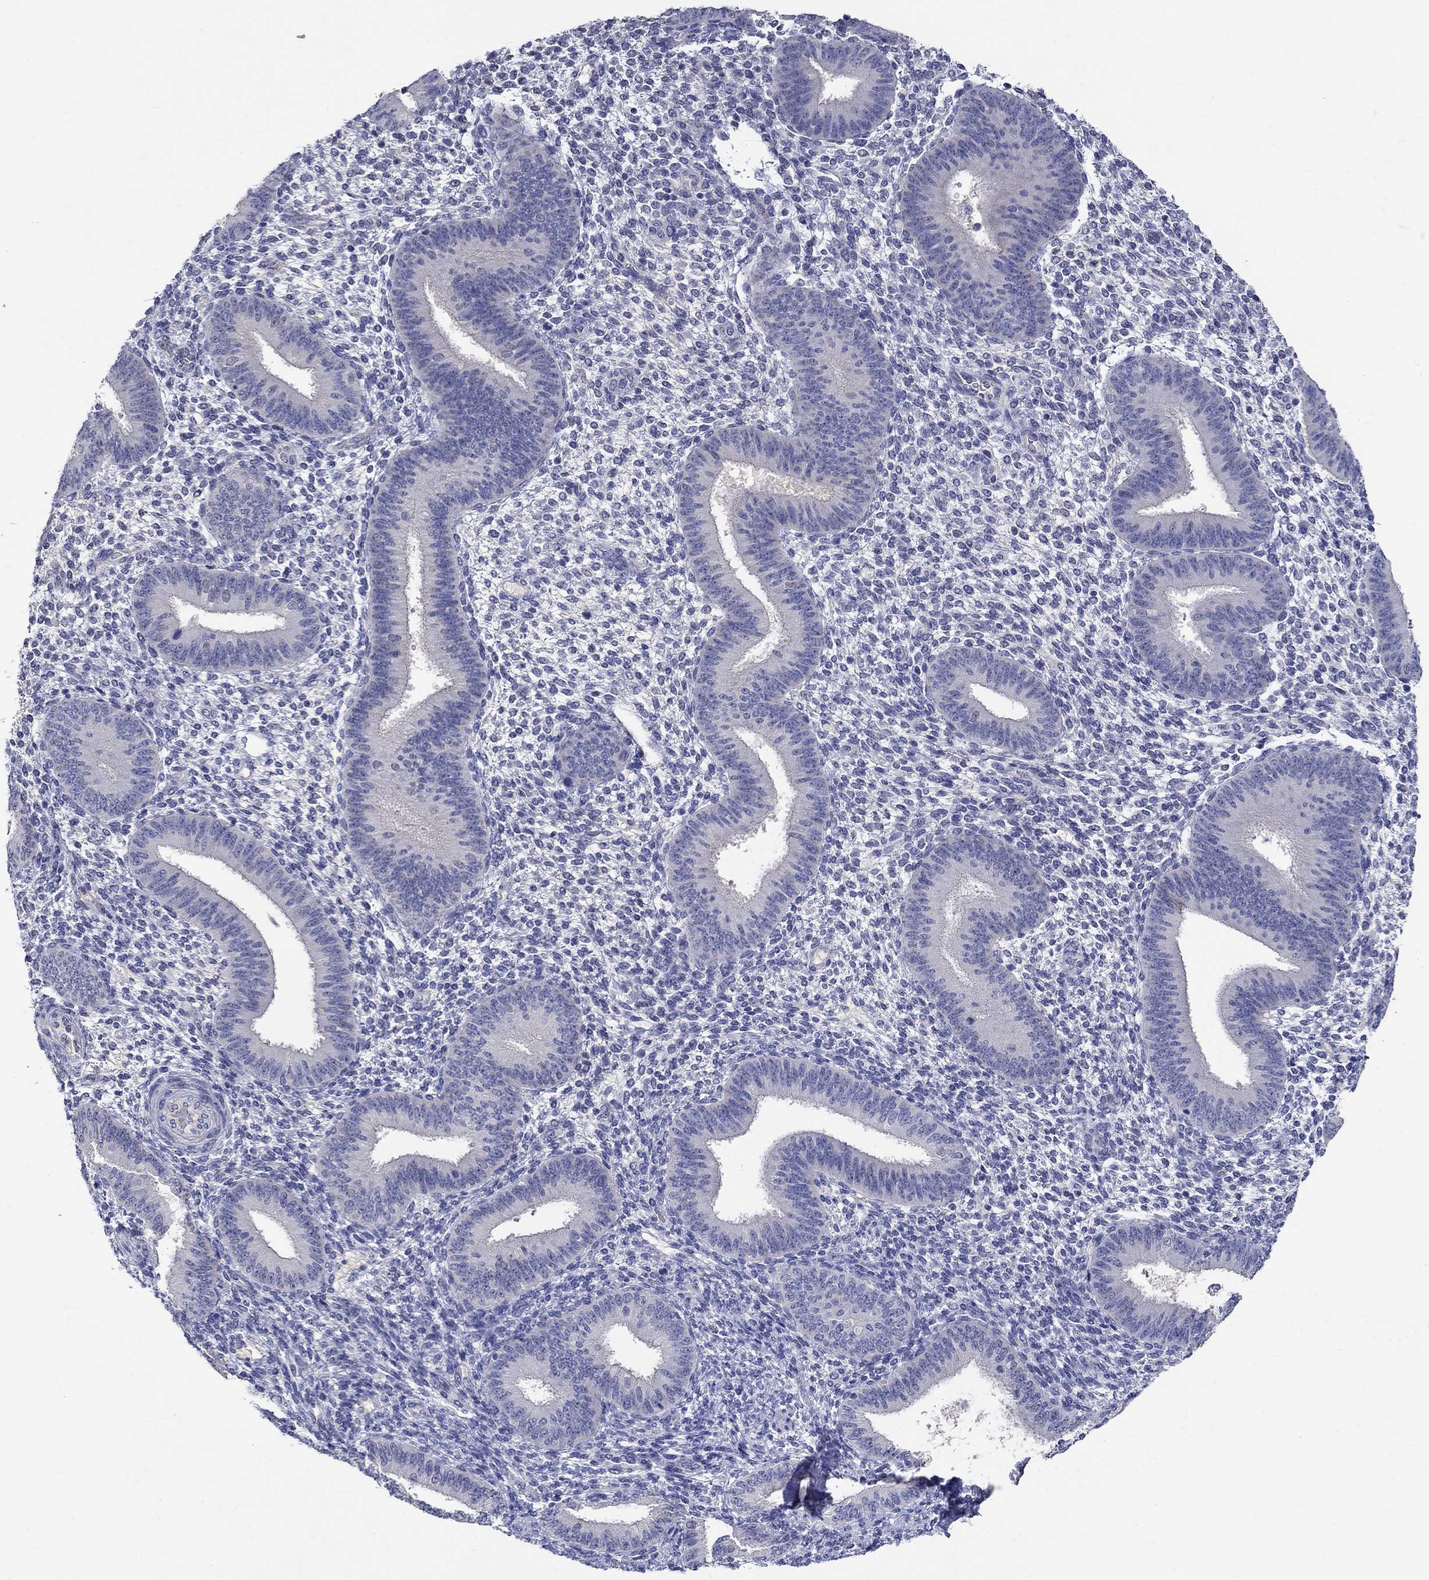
{"staining": {"intensity": "negative", "quantity": "none", "location": "none"}, "tissue": "endometrium", "cell_type": "Cells in endometrial stroma", "image_type": "normal", "snomed": [{"axis": "morphology", "description": "Normal tissue, NOS"}, {"axis": "topography", "description": "Endometrium"}], "caption": "Immunohistochemistry (IHC) image of normal endometrium stained for a protein (brown), which exhibits no expression in cells in endometrial stroma. (DAB immunohistochemistry (IHC) visualized using brightfield microscopy, high magnification).", "gene": "SLC30A3", "patient": {"sex": "female", "age": 39}}